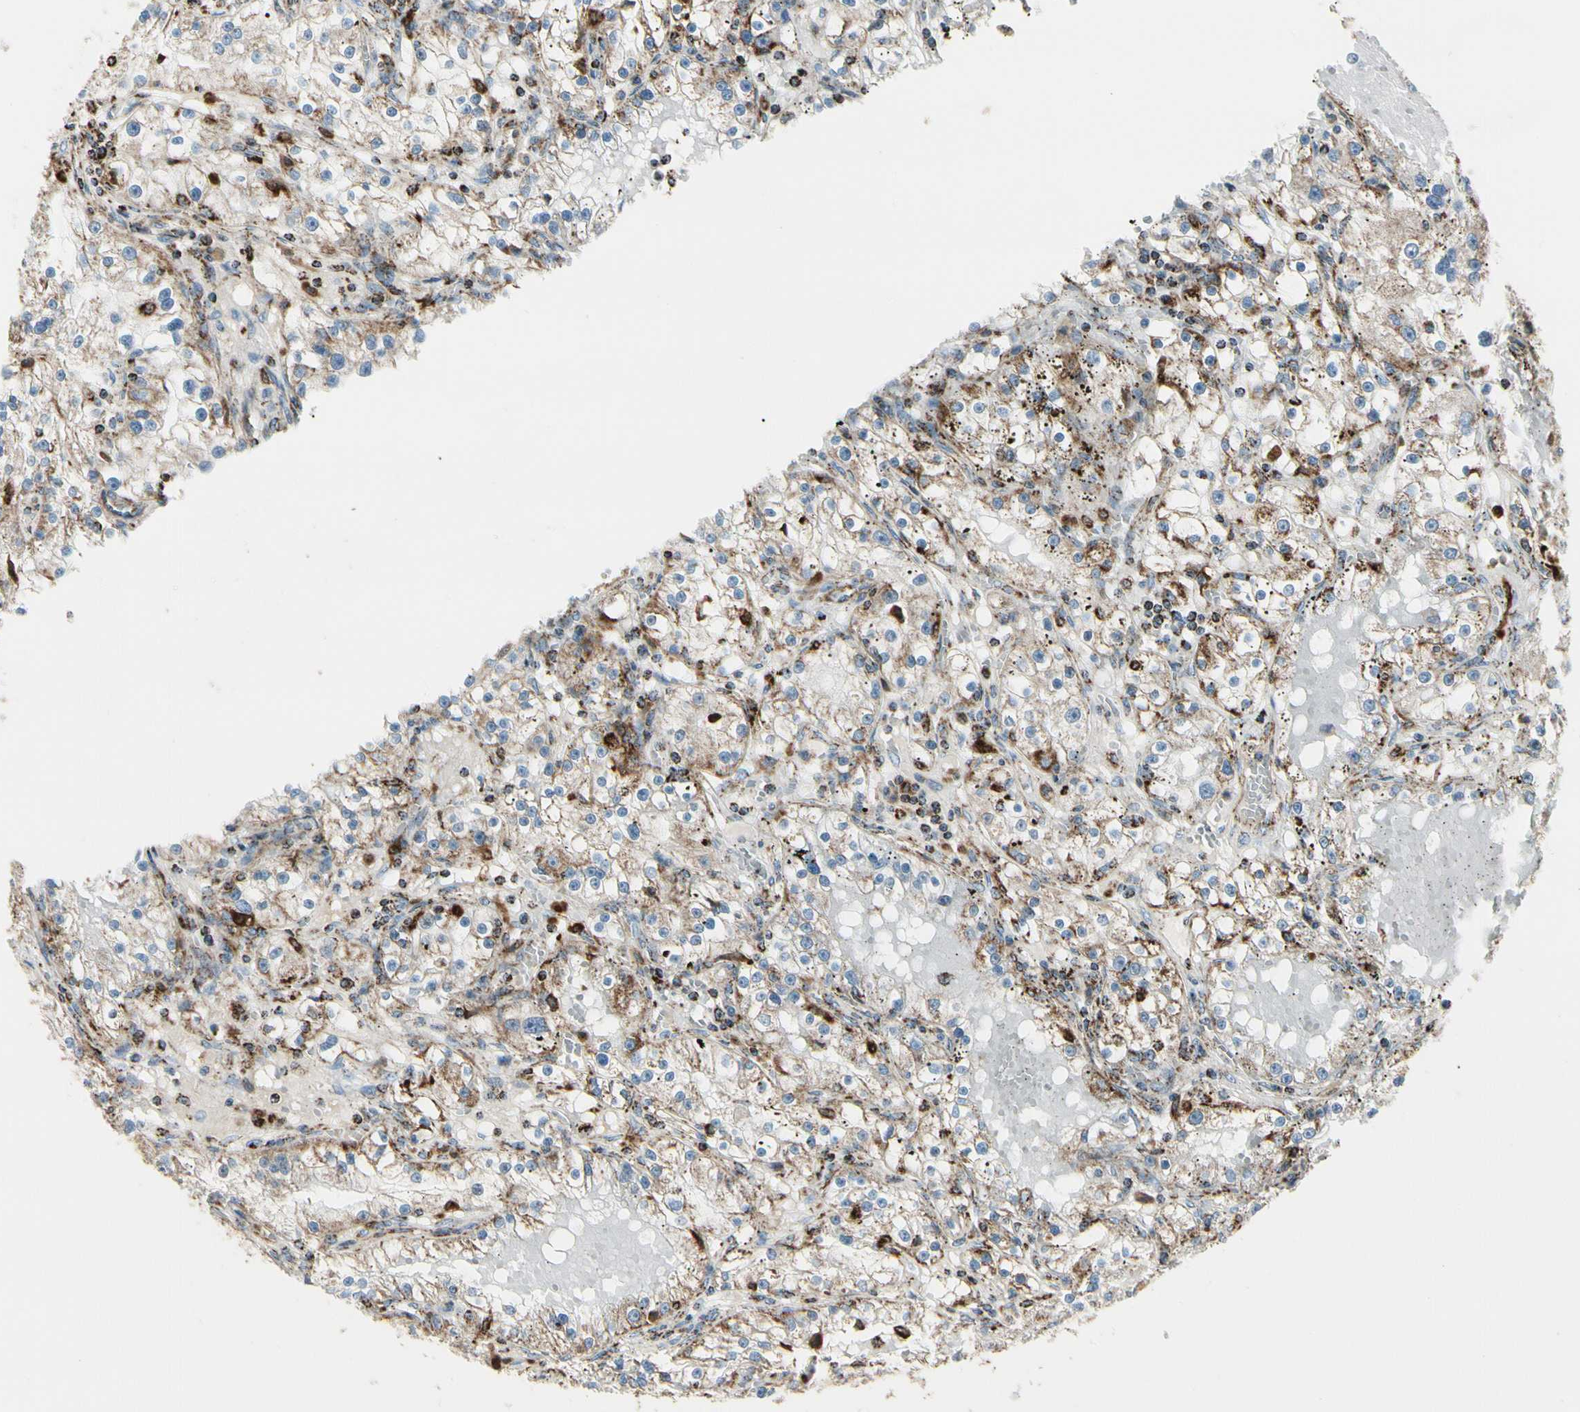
{"staining": {"intensity": "moderate", "quantity": "<25%", "location": "cytoplasmic/membranous"}, "tissue": "renal cancer", "cell_type": "Tumor cells", "image_type": "cancer", "snomed": [{"axis": "morphology", "description": "Adenocarcinoma, NOS"}, {"axis": "topography", "description": "Kidney"}], "caption": "This is a histology image of IHC staining of renal adenocarcinoma, which shows moderate positivity in the cytoplasmic/membranous of tumor cells.", "gene": "ME2", "patient": {"sex": "male", "age": 56}}